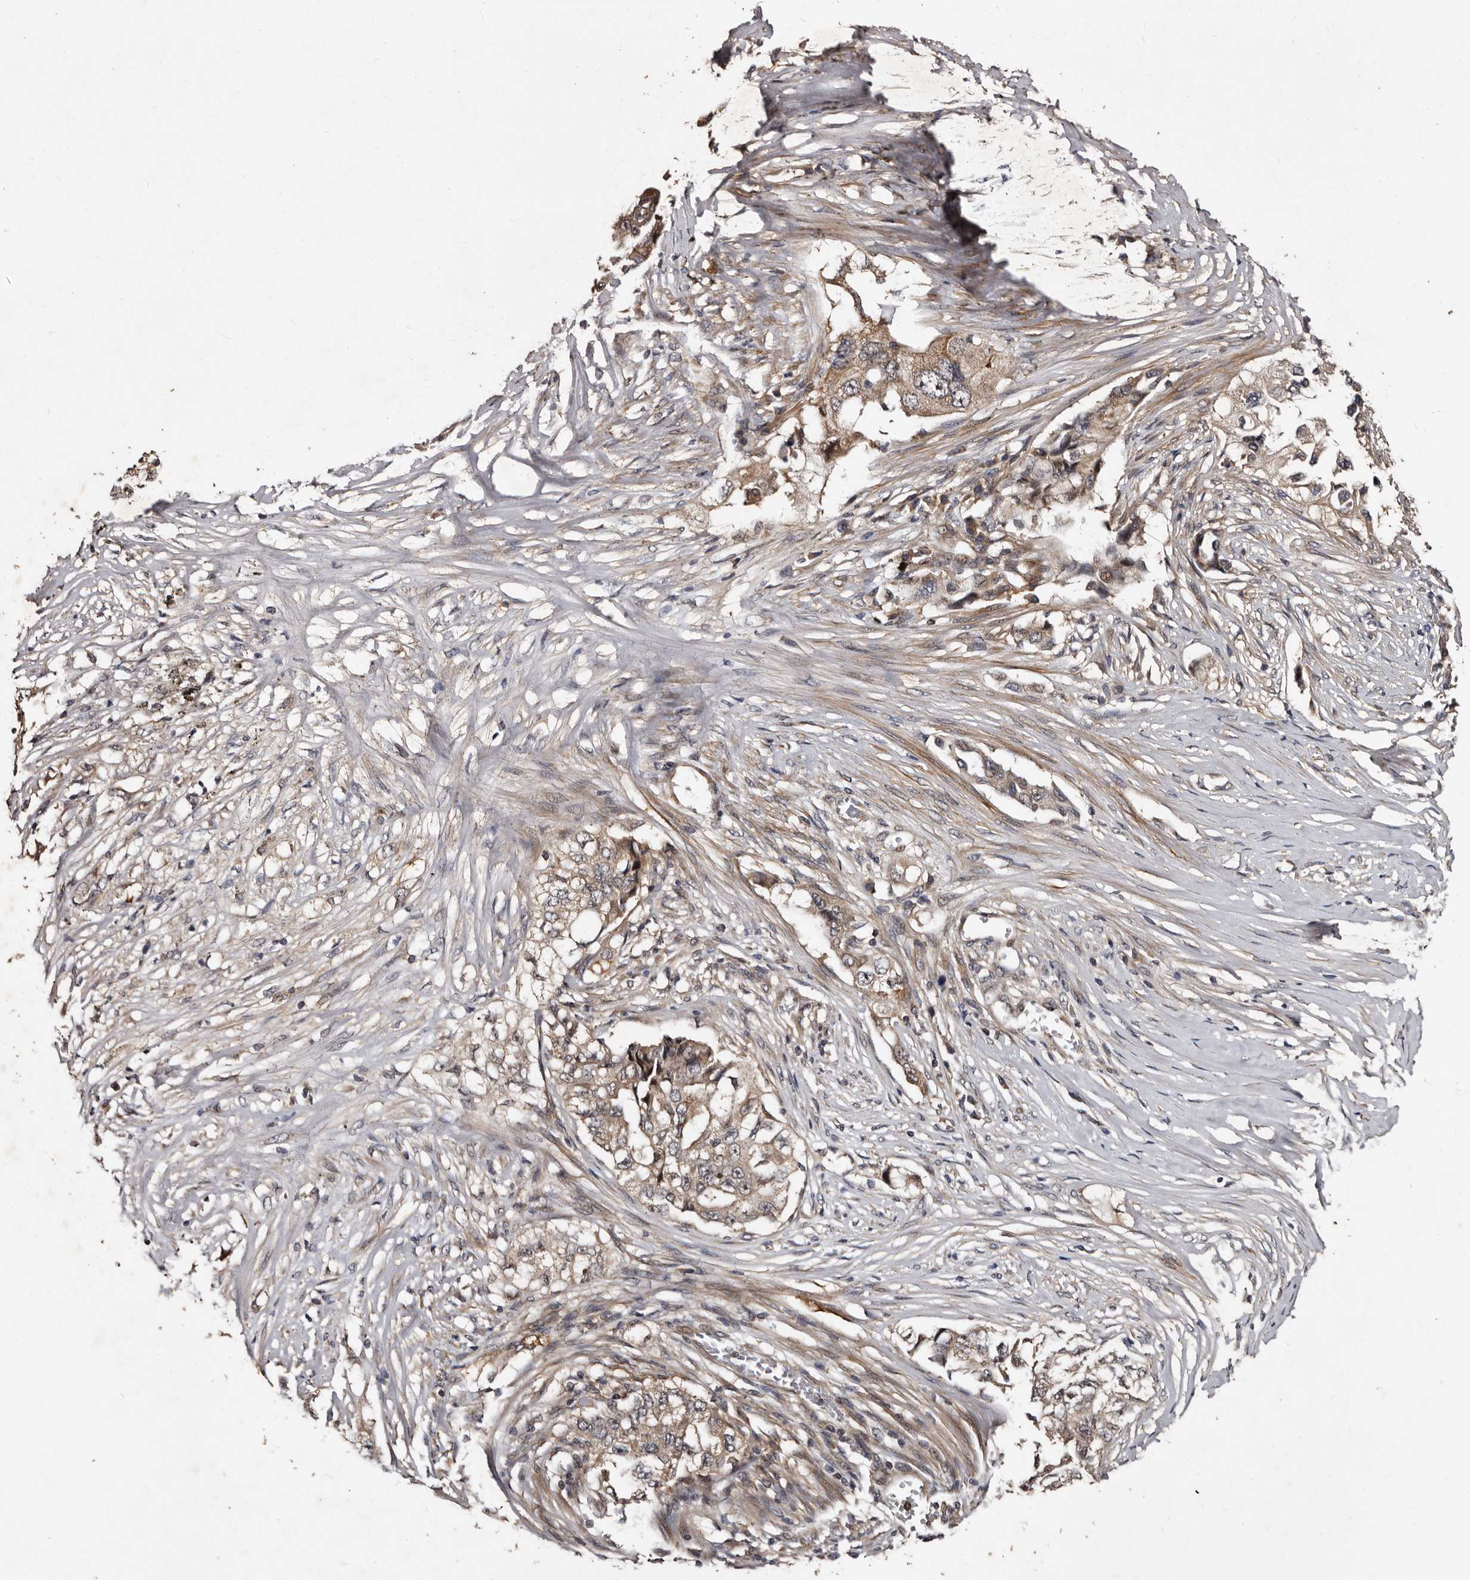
{"staining": {"intensity": "weak", "quantity": ">75%", "location": "cytoplasmic/membranous"}, "tissue": "lung cancer", "cell_type": "Tumor cells", "image_type": "cancer", "snomed": [{"axis": "morphology", "description": "Adenocarcinoma, NOS"}, {"axis": "topography", "description": "Lung"}], "caption": "The histopathology image reveals immunohistochemical staining of lung adenocarcinoma. There is weak cytoplasmic/membranous expression is appreciated in about >75% of tumor cells.", "gene": "MKRN3", "patient": {"sex": "female", "age": 51}}